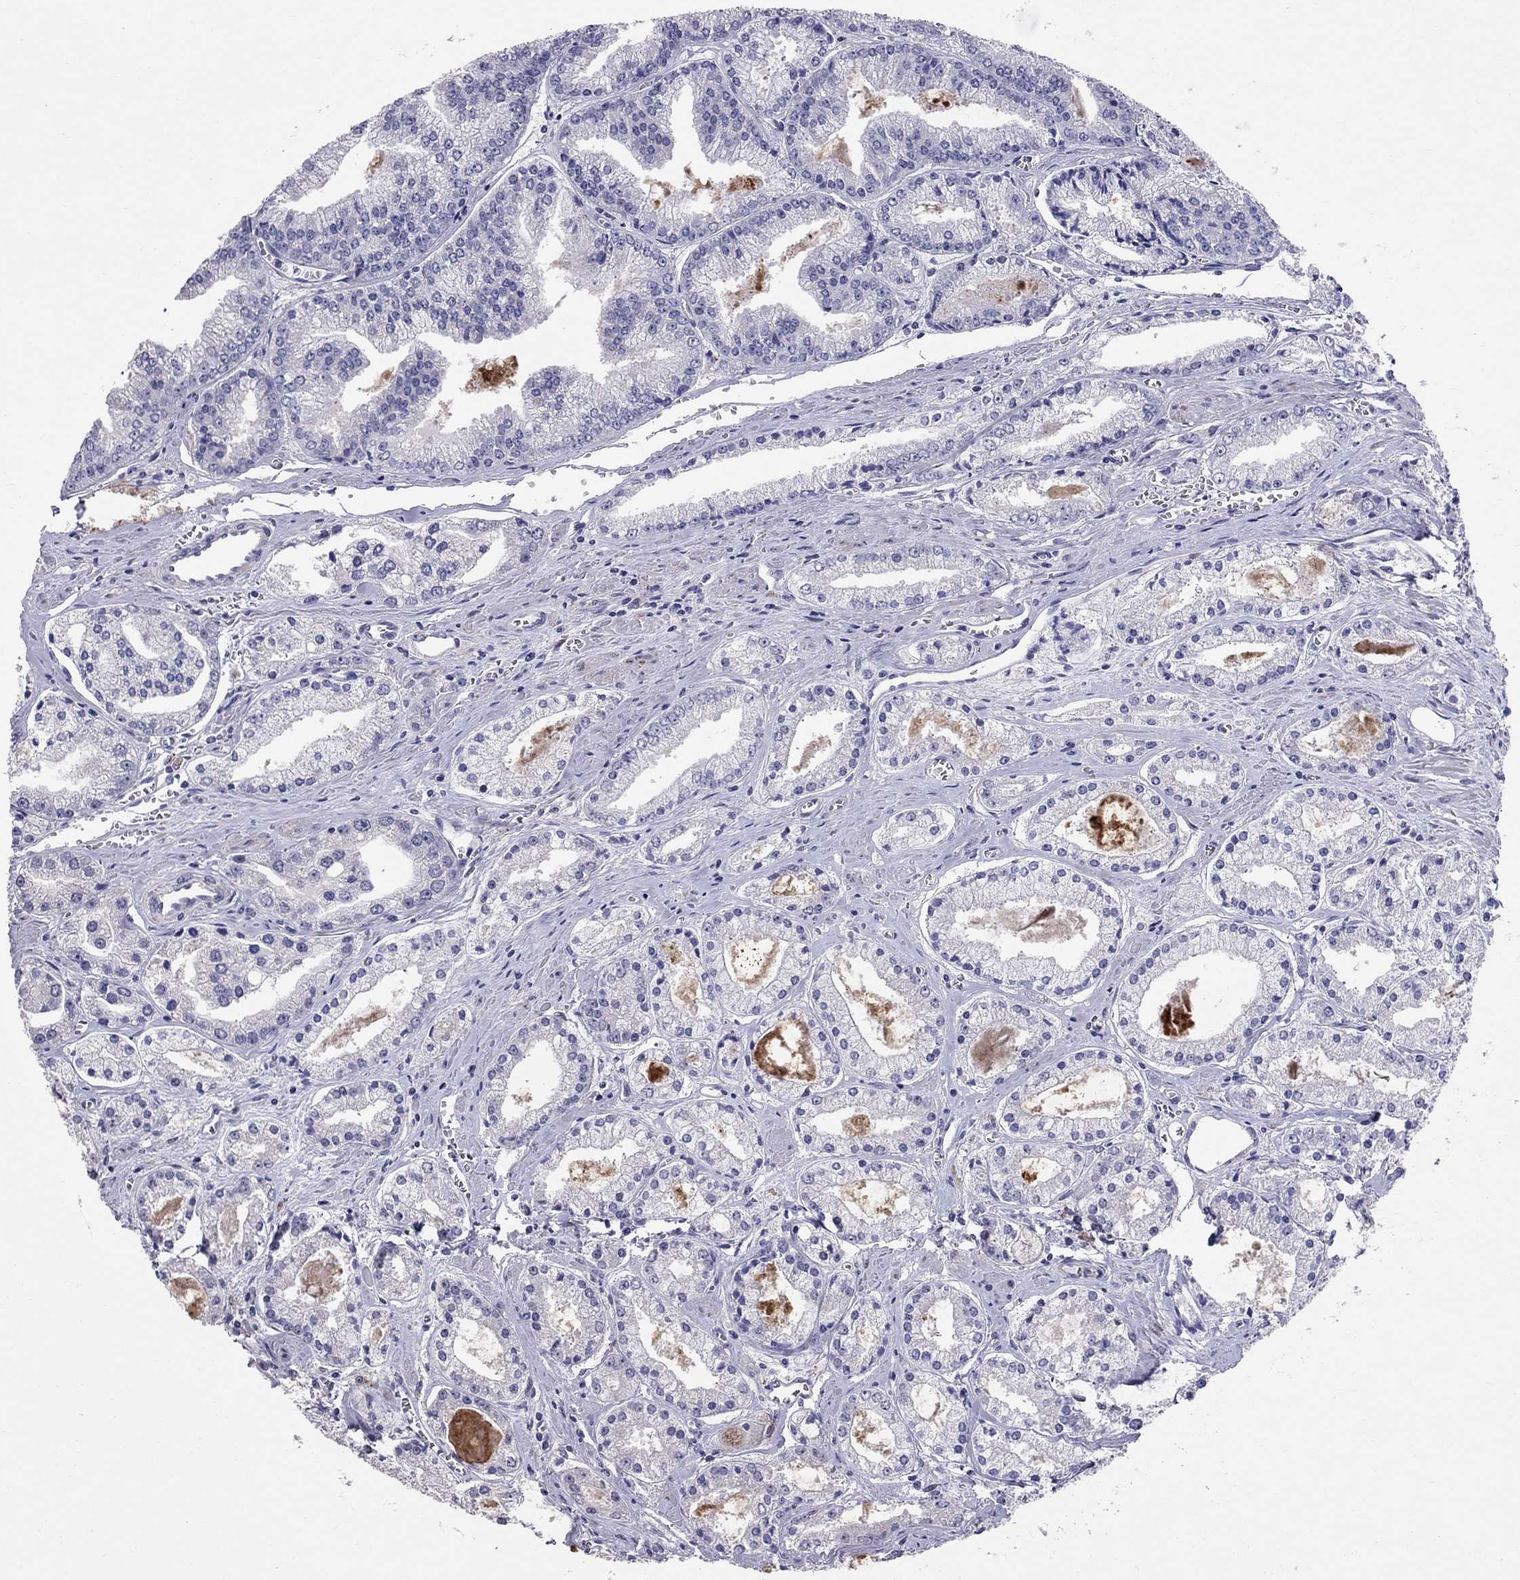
{"staining": {"intensity": "negative", "quantity": "none", "location": "none"}, "tissue": "prostate cancer", "cell_type": "Tumor cells", "image_type": "cancer", "snomed": [{"axis": "morphology", "description": "Adenocarcinoma, NOS"}, {"axis": "topography", "description": "Prostate"}], "caption": "IHC micrograph of prostate adenocarcinoma stained for a protein (brown), which shows no expression in tumor cells.", "gene": "MAGEB4", "patient": {"sex": "male", "age": 72}}